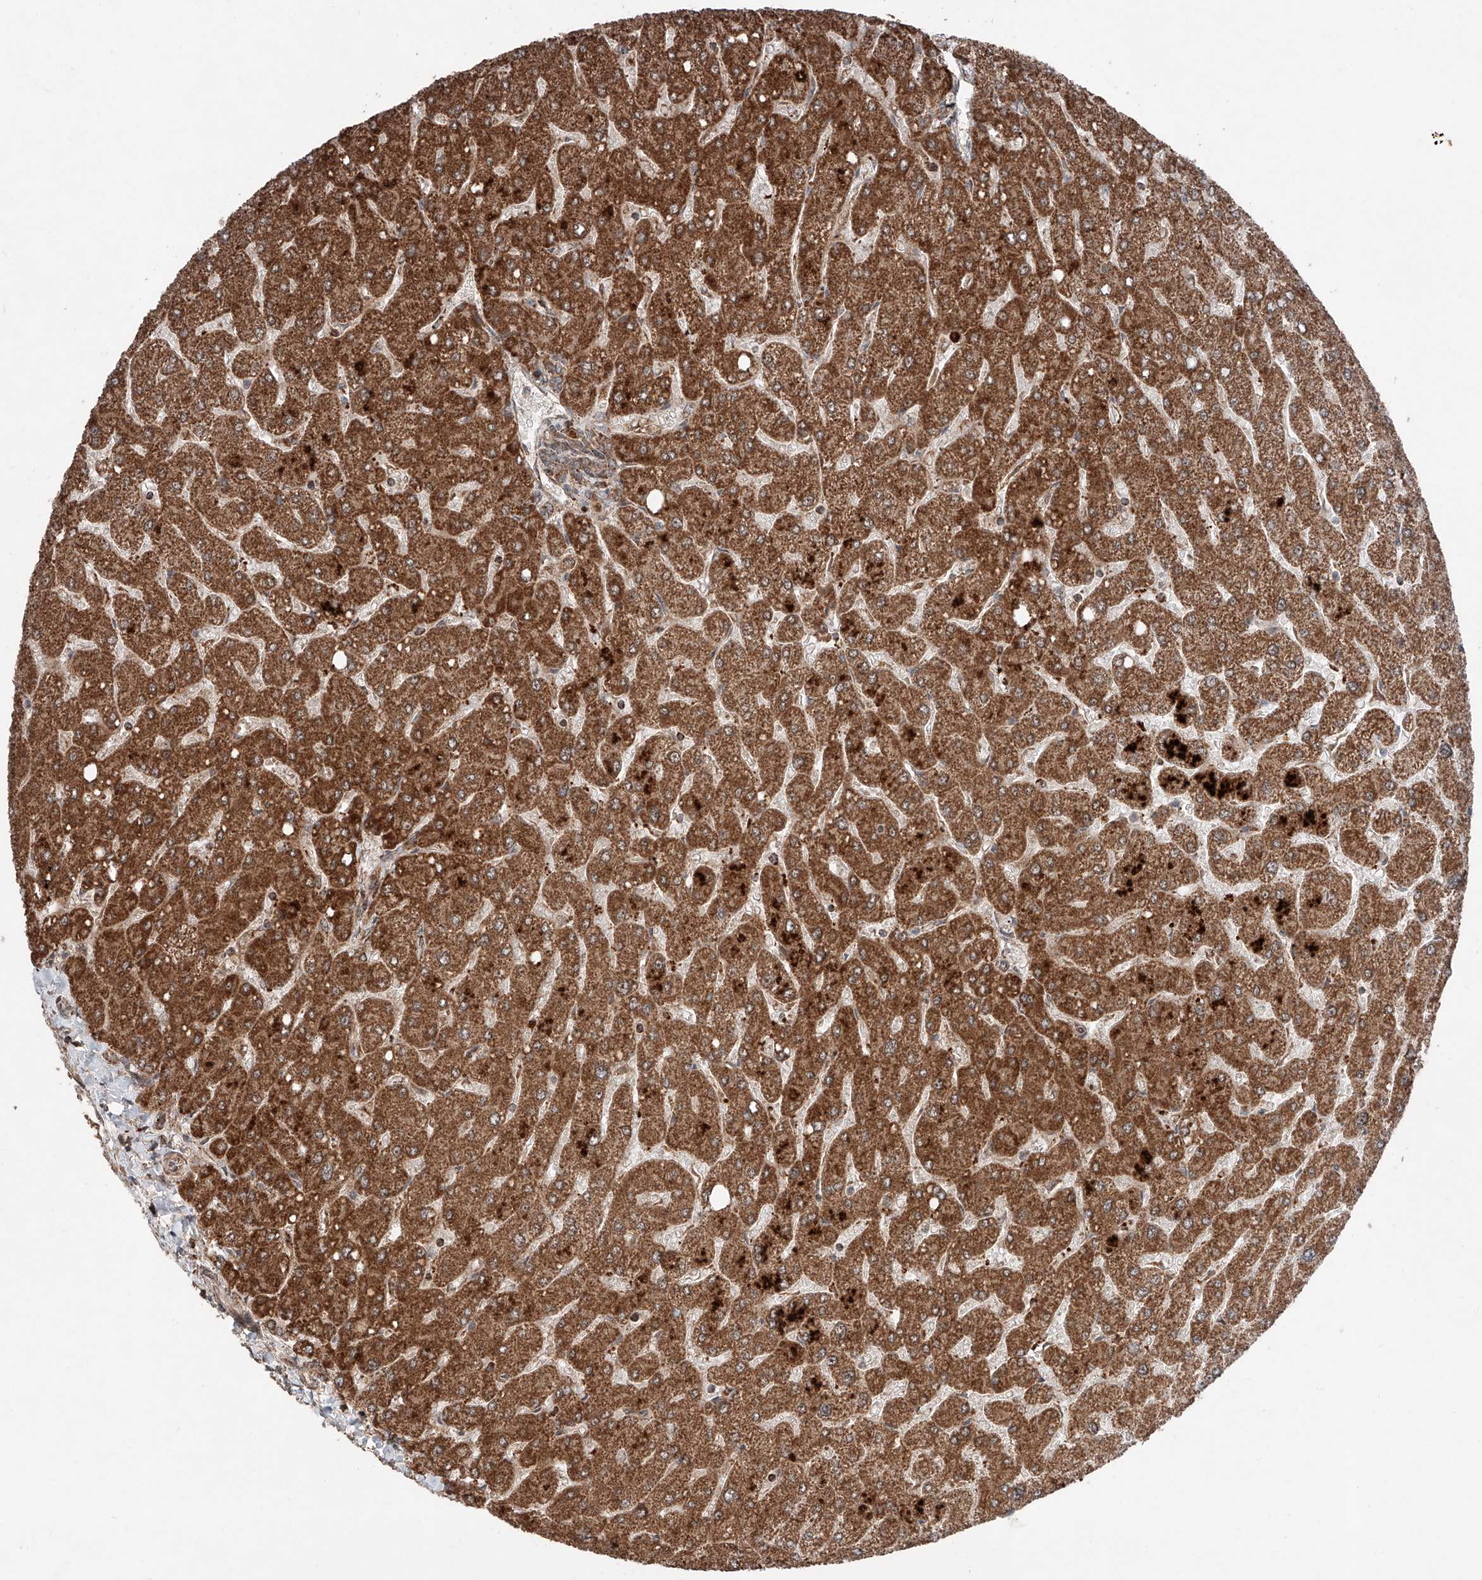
{"staining": {"intensity": "moderate", "quantity": ">75%", "location": "cytoplasmic/membranous"}, "tissue": "liver", "cell_type": "Cholangiocytes", "image_type": "normal", "snomed": [{"axis": "morphology", "description": "Normal tissue, NOS"}, {"axis": "topography", "description": "Liver"}], "caption": "This is a micrograph of immunohistochemistry staining of benign liver, which shows moderate staining in the cytoplasmic/membranous of cholangiocytes.", "gene": "ZSCAN29", "patient": {"sex": "male", "age": 55}}